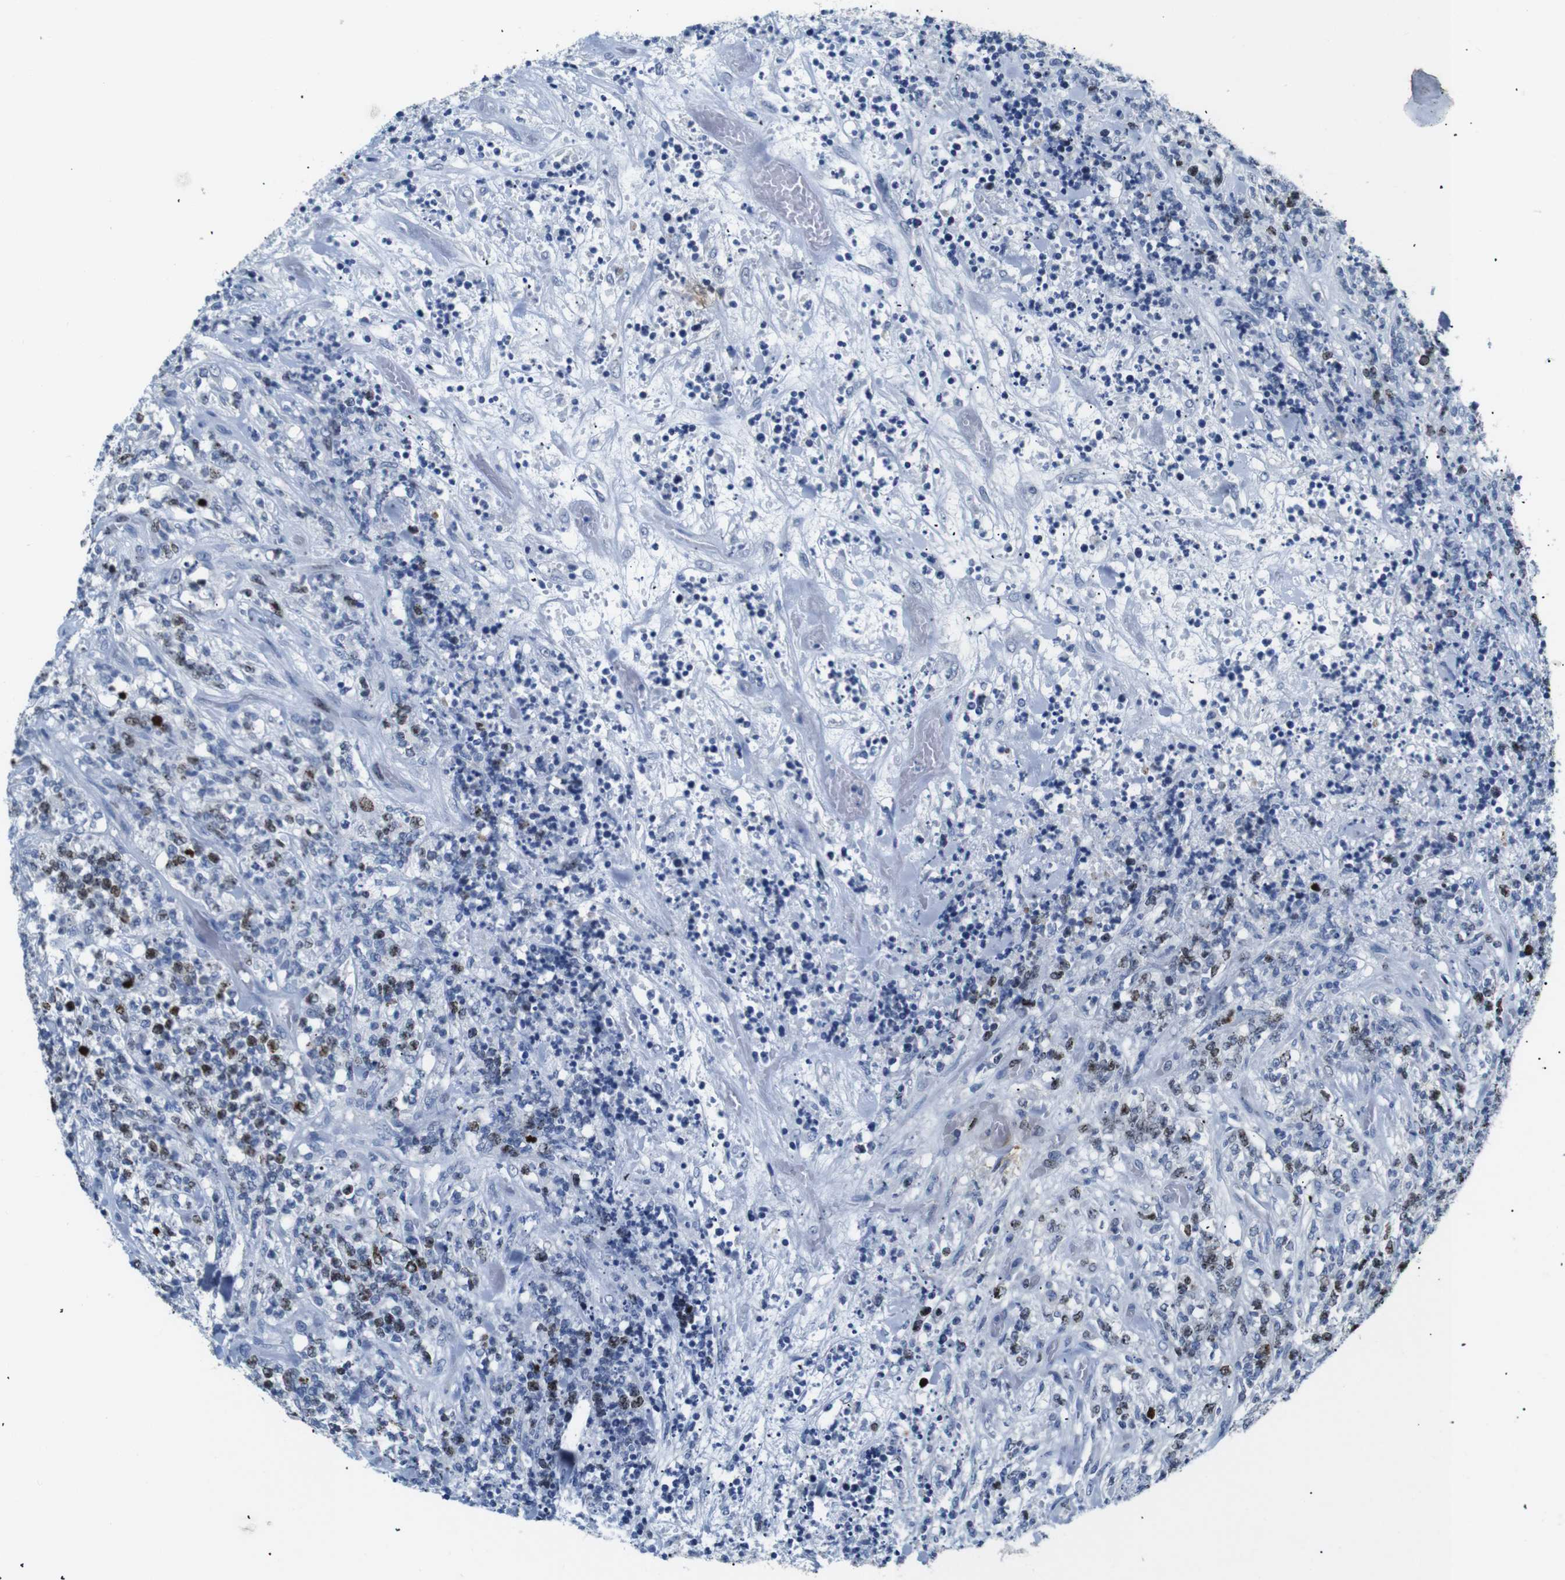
{"staining": {"intensity": "moderate", "quantity": "<25%", "location": "nuclear"}, "tissue": "lymphoma", "cell_type": "Tumor cells", "image_type": "cancer", "snomed": [{"axis": "morphology", "description": "Malignant lymphoma, non-Hodgkin's type, High grade"}, {"axis": "topography", "description": "Soft tissue"}], "caption": "This micrograph shows high-grade malignant lymphoma, non-Hodgkin's type stained with immunohistochemistry (IHC) to label a protein in brown. The nuclear of tumor cells show moderate positivity for the protein. Nuclei are counter-stained blue.", "gene": "INCENP", "patient": {"sex": "male", "age": 18}}